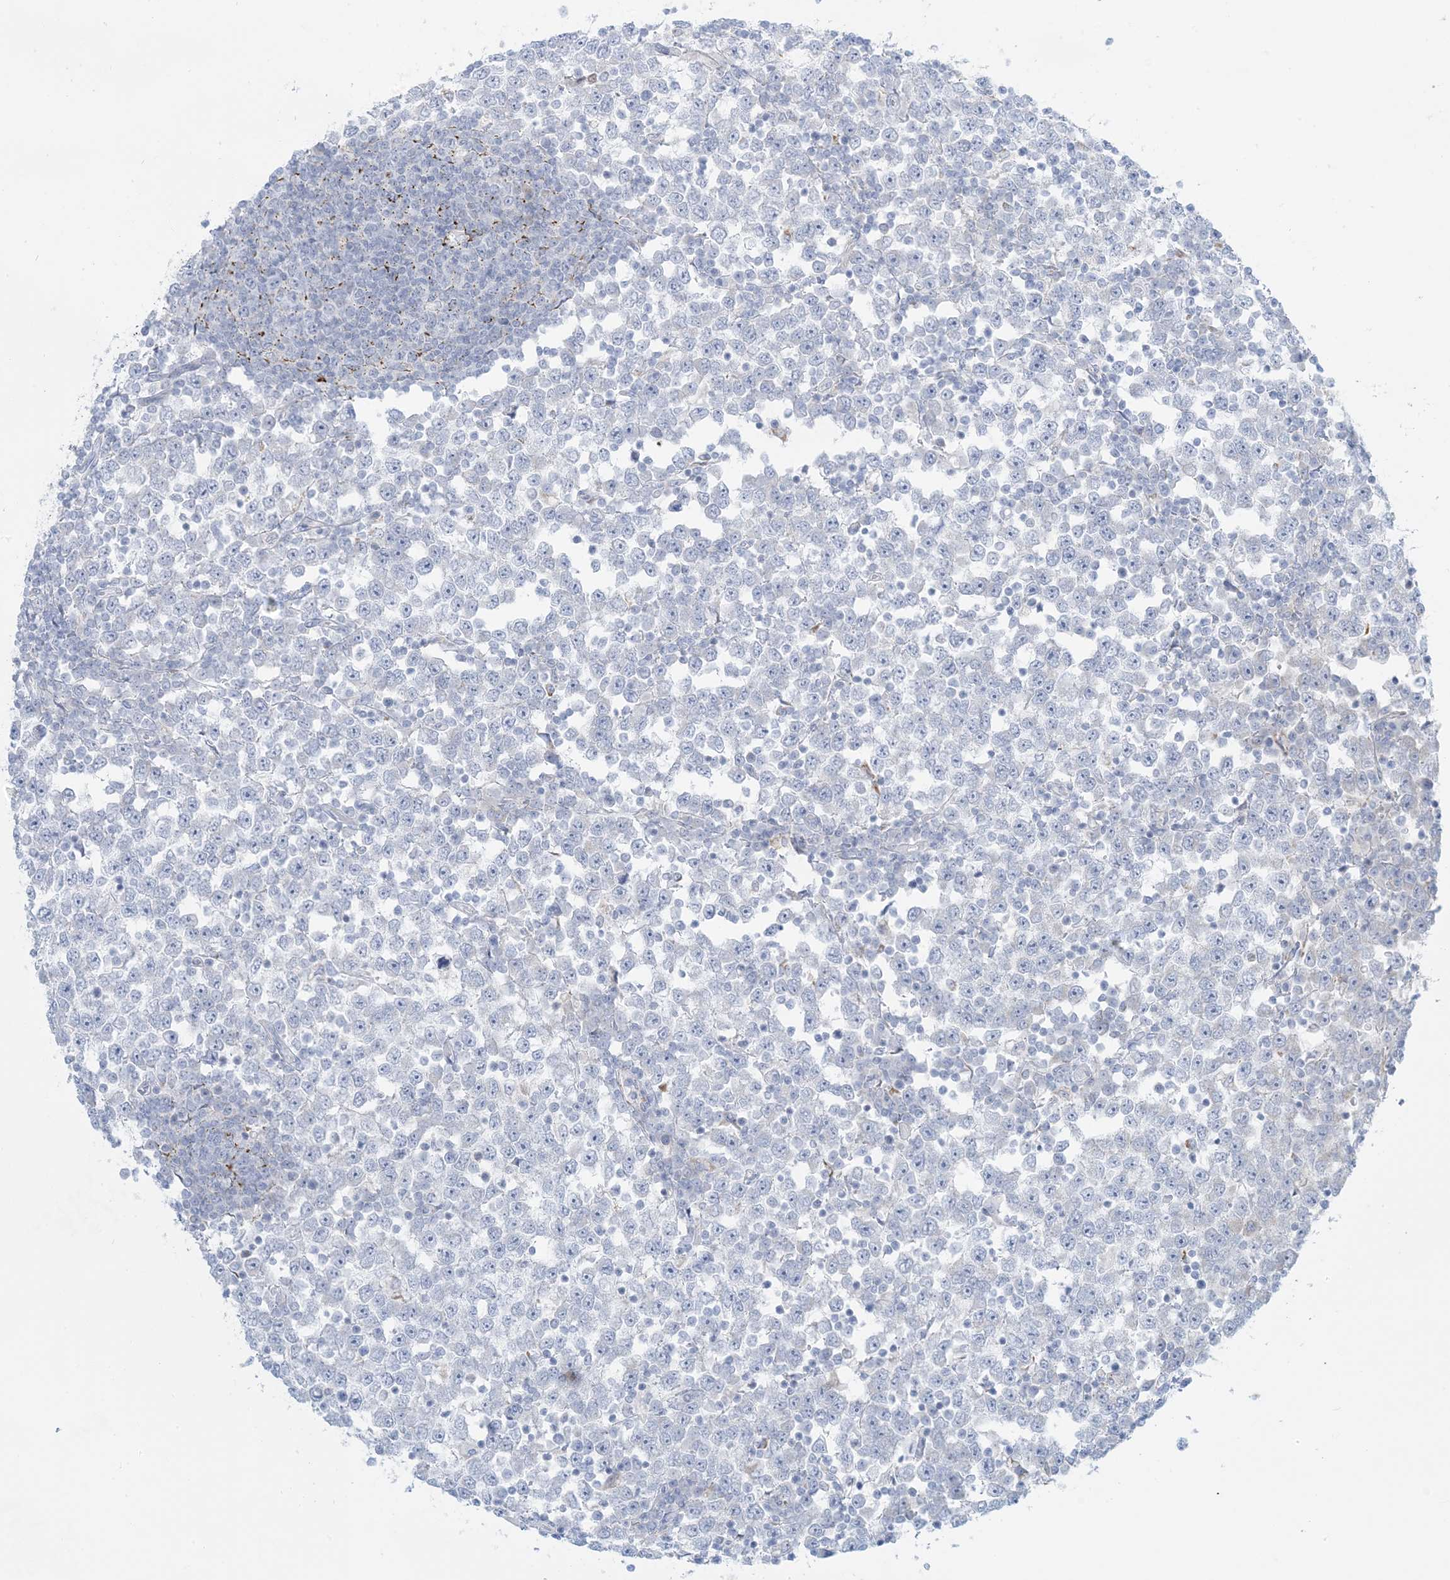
{"staining": {"intensity": "negative", "quantity": "none", "location": "none"}, "tissue": "testis cancer", "cell_type": "Tumor cells", "image_type": "cancer", "snomed": [{"axis": "morphology", "description": "Seminoma, NOS"}, {"axis": "topography", "description": "Testis"}], "caption": "High magnification brightfield microscopy of seminoma (testis) stained with DAB (brown) and counterstained with hematoxylin (blue): tumor cells show no significant positivity.", "gene": "ZDHHC4", "patient": {"sex": "male", "age": 65}}